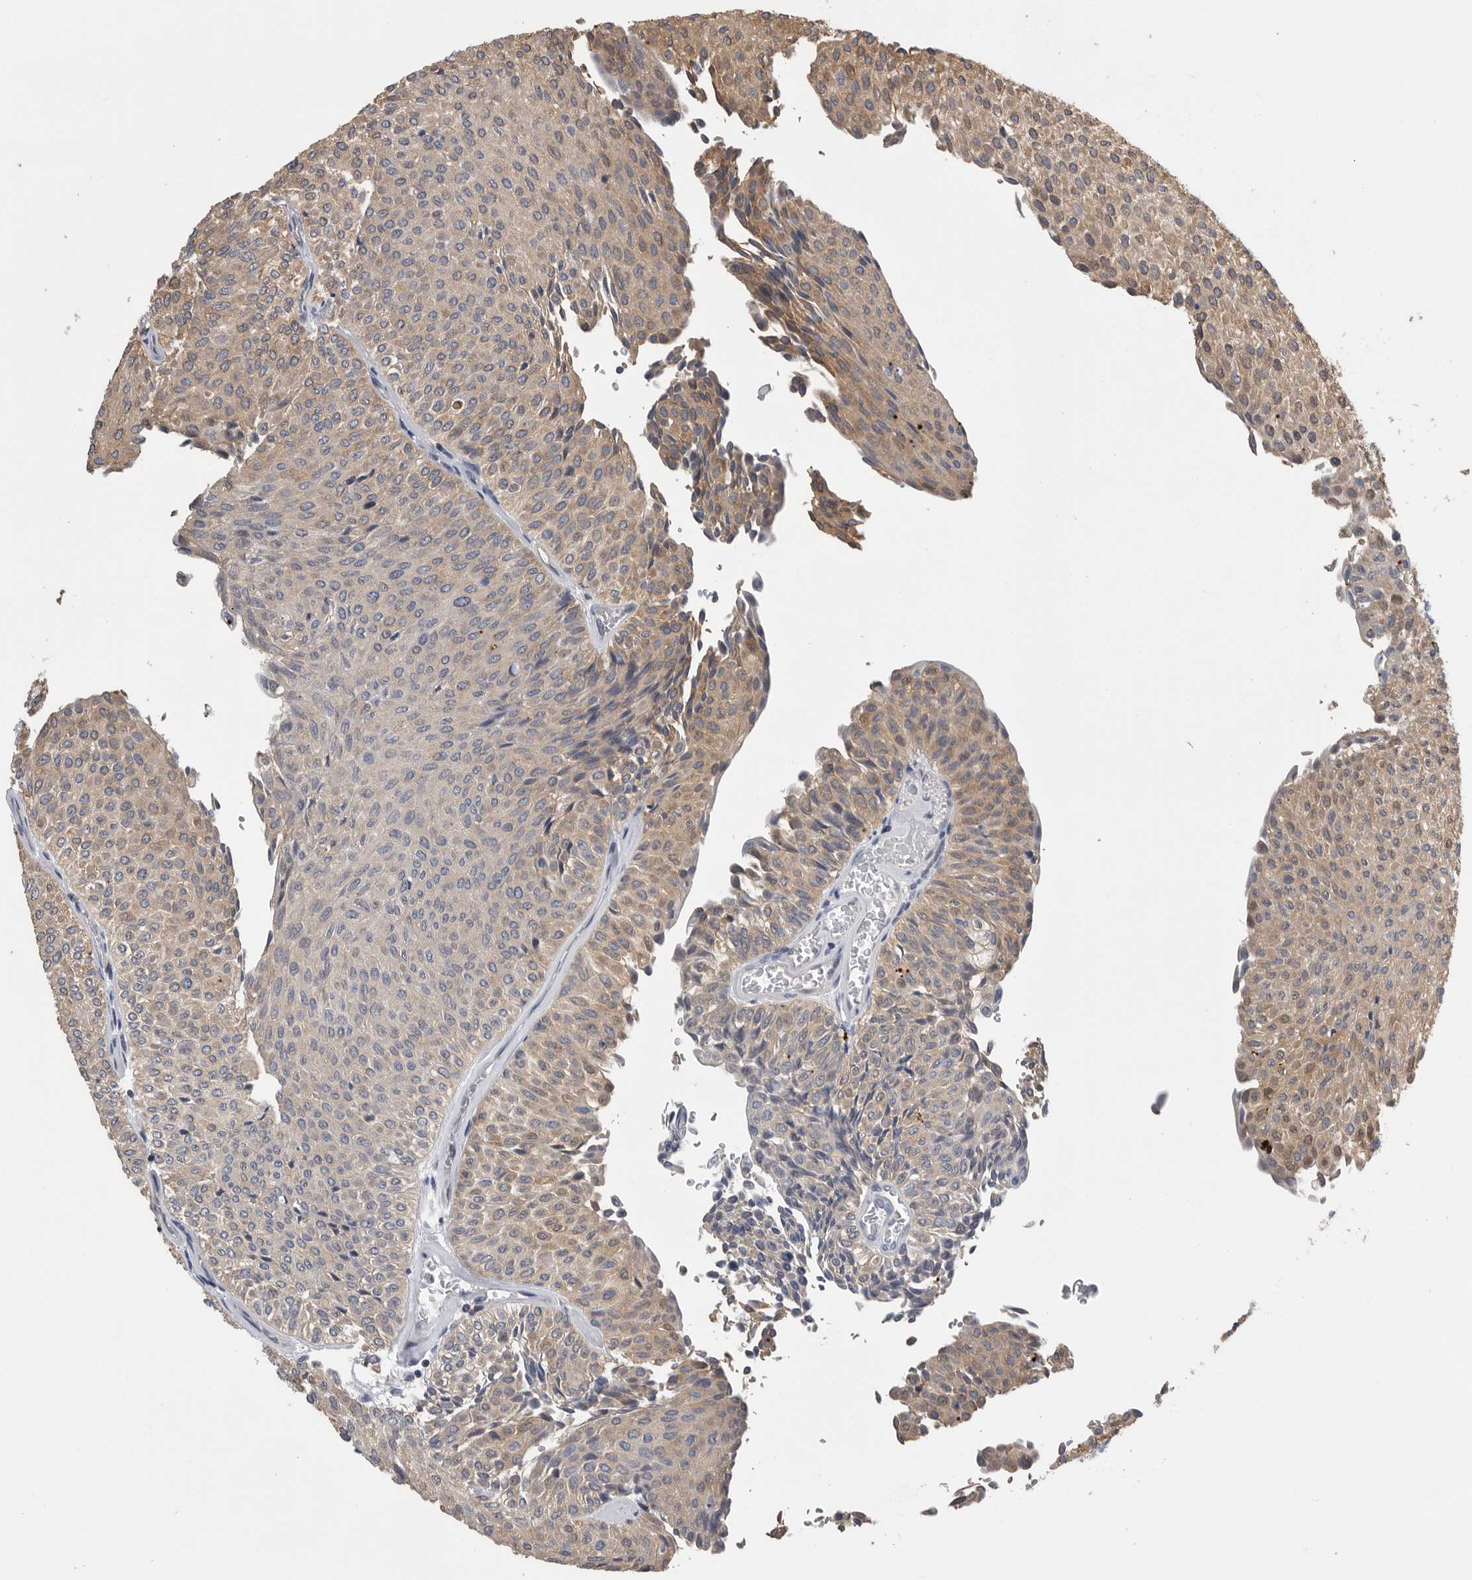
{"staining": {"intensity": "weak", "quantity": ">75%", "location": "cytoplasmic/membranous"}, "tissue": "urothelial cancer", "cell_type": "Tumor cells", "image_type": "cancer", "snomed": [{"axis": "morphology", "description": "Urothelial carcinoma, Low grade"}, {"axis": "topography", "description": "Urinary bladder"}], "caption": "A high-resolution photomicrograph shows immunohistochemistry (IHC) staining of urothelial carcinoma (low-grade), which displays weak cytoplasmic/membranous expression in about >75% of tumor cells.", "gene": "PDCD4", "patient": {"sex": "male", "age": 78}}